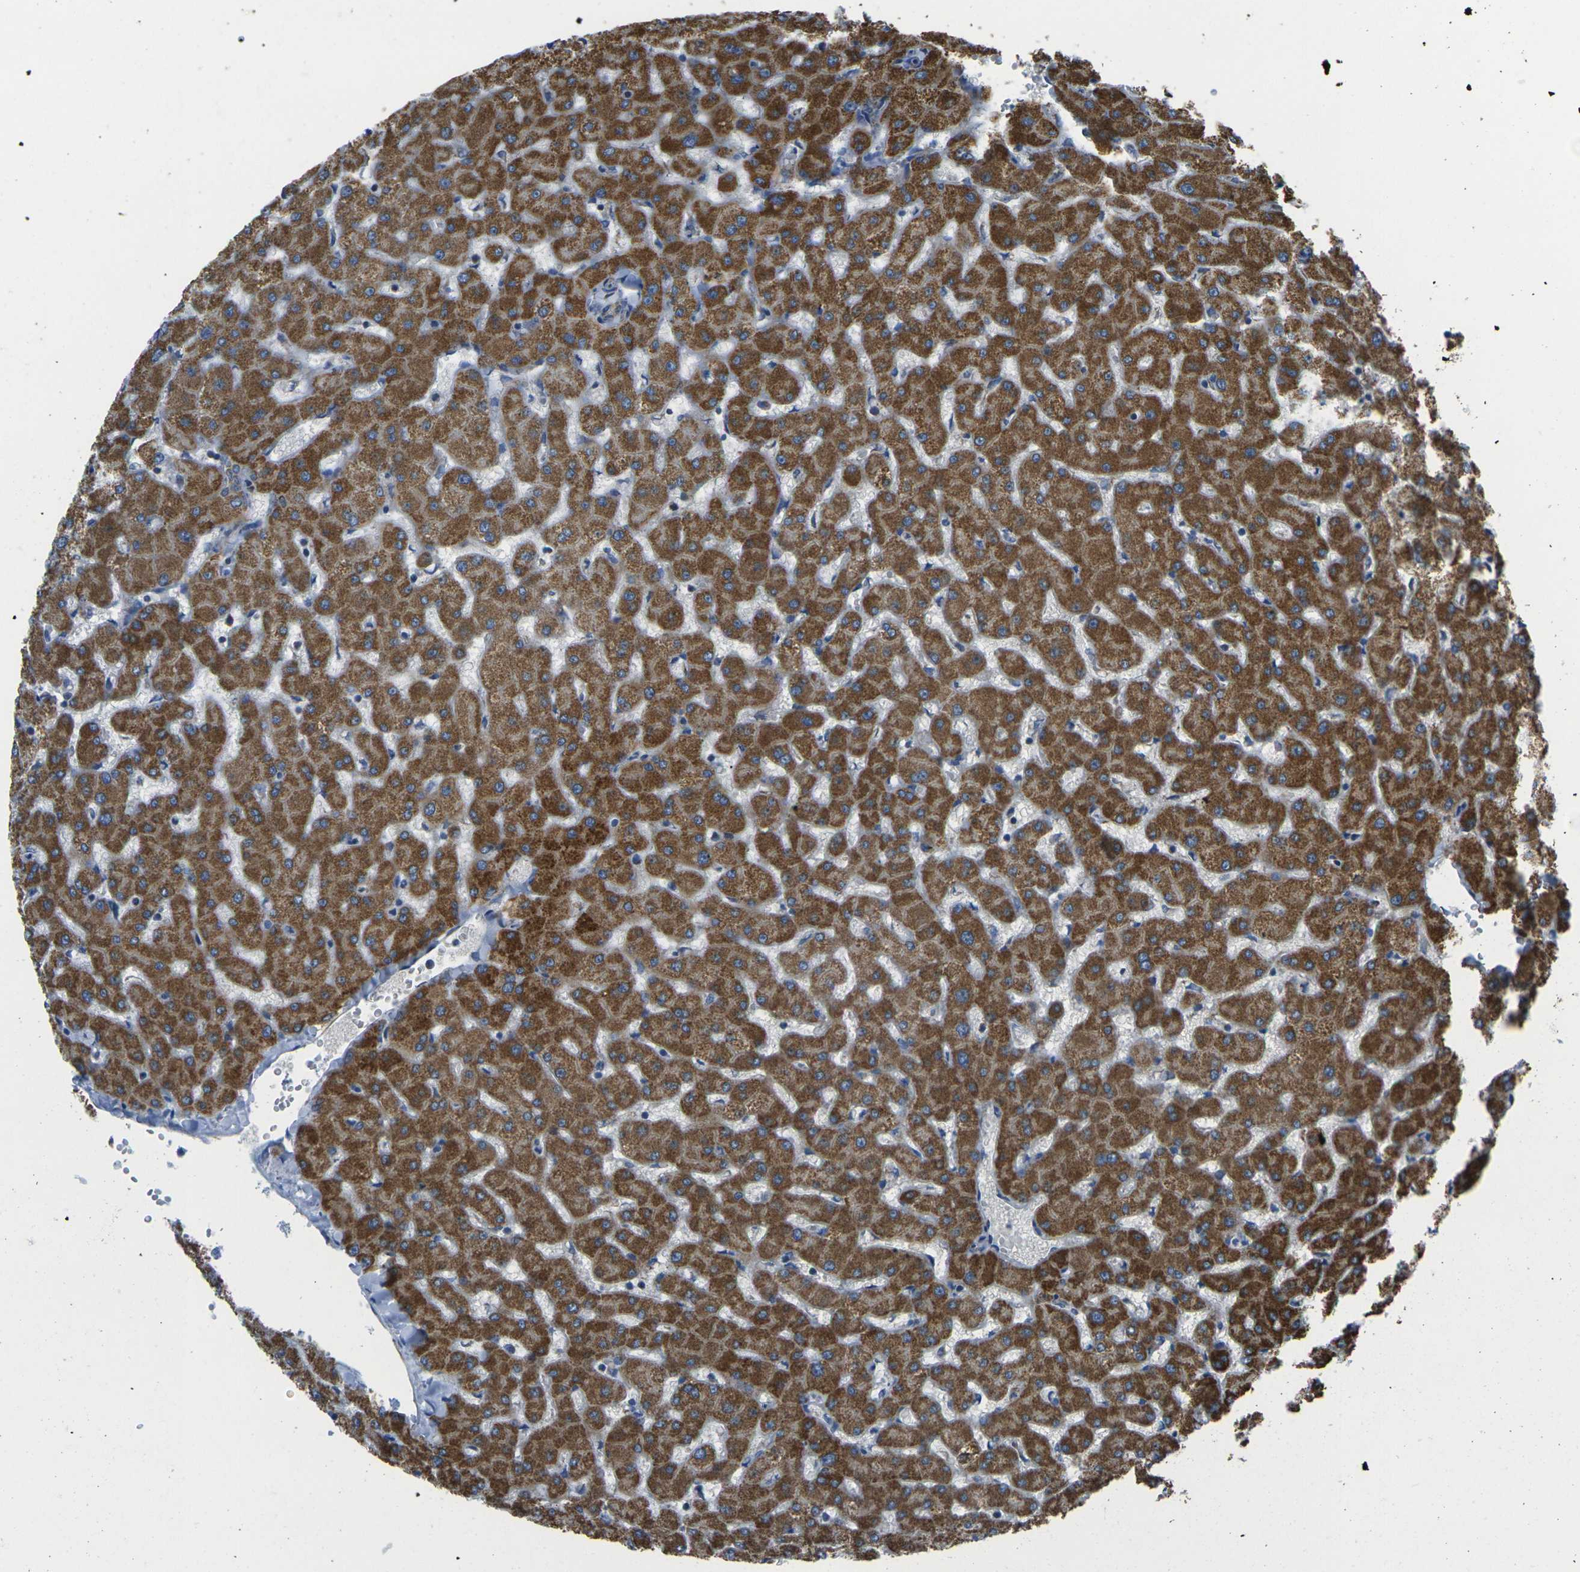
{"staining": {"intensity": "weak", "quantity": "25%-75%", "location": "cytoplasmic/membranous"}, "tissue": "liver", "cell_type": "Cholangiocytes", "image_type": "normal", "snomed": [{"axis": "morphology", "description": "Normal tissue, NOS"}, {"axis": "topography", "description": "Liver"}], "caption": "Immunohistochemistry (DAB) staining of normal liver demonstrates weak cytoplasmic/membranous protein staining in about 25%-75% of cholangiocytes.", "gene": "TMEM120B", "patient": {"sex": "female", "age": 63}}